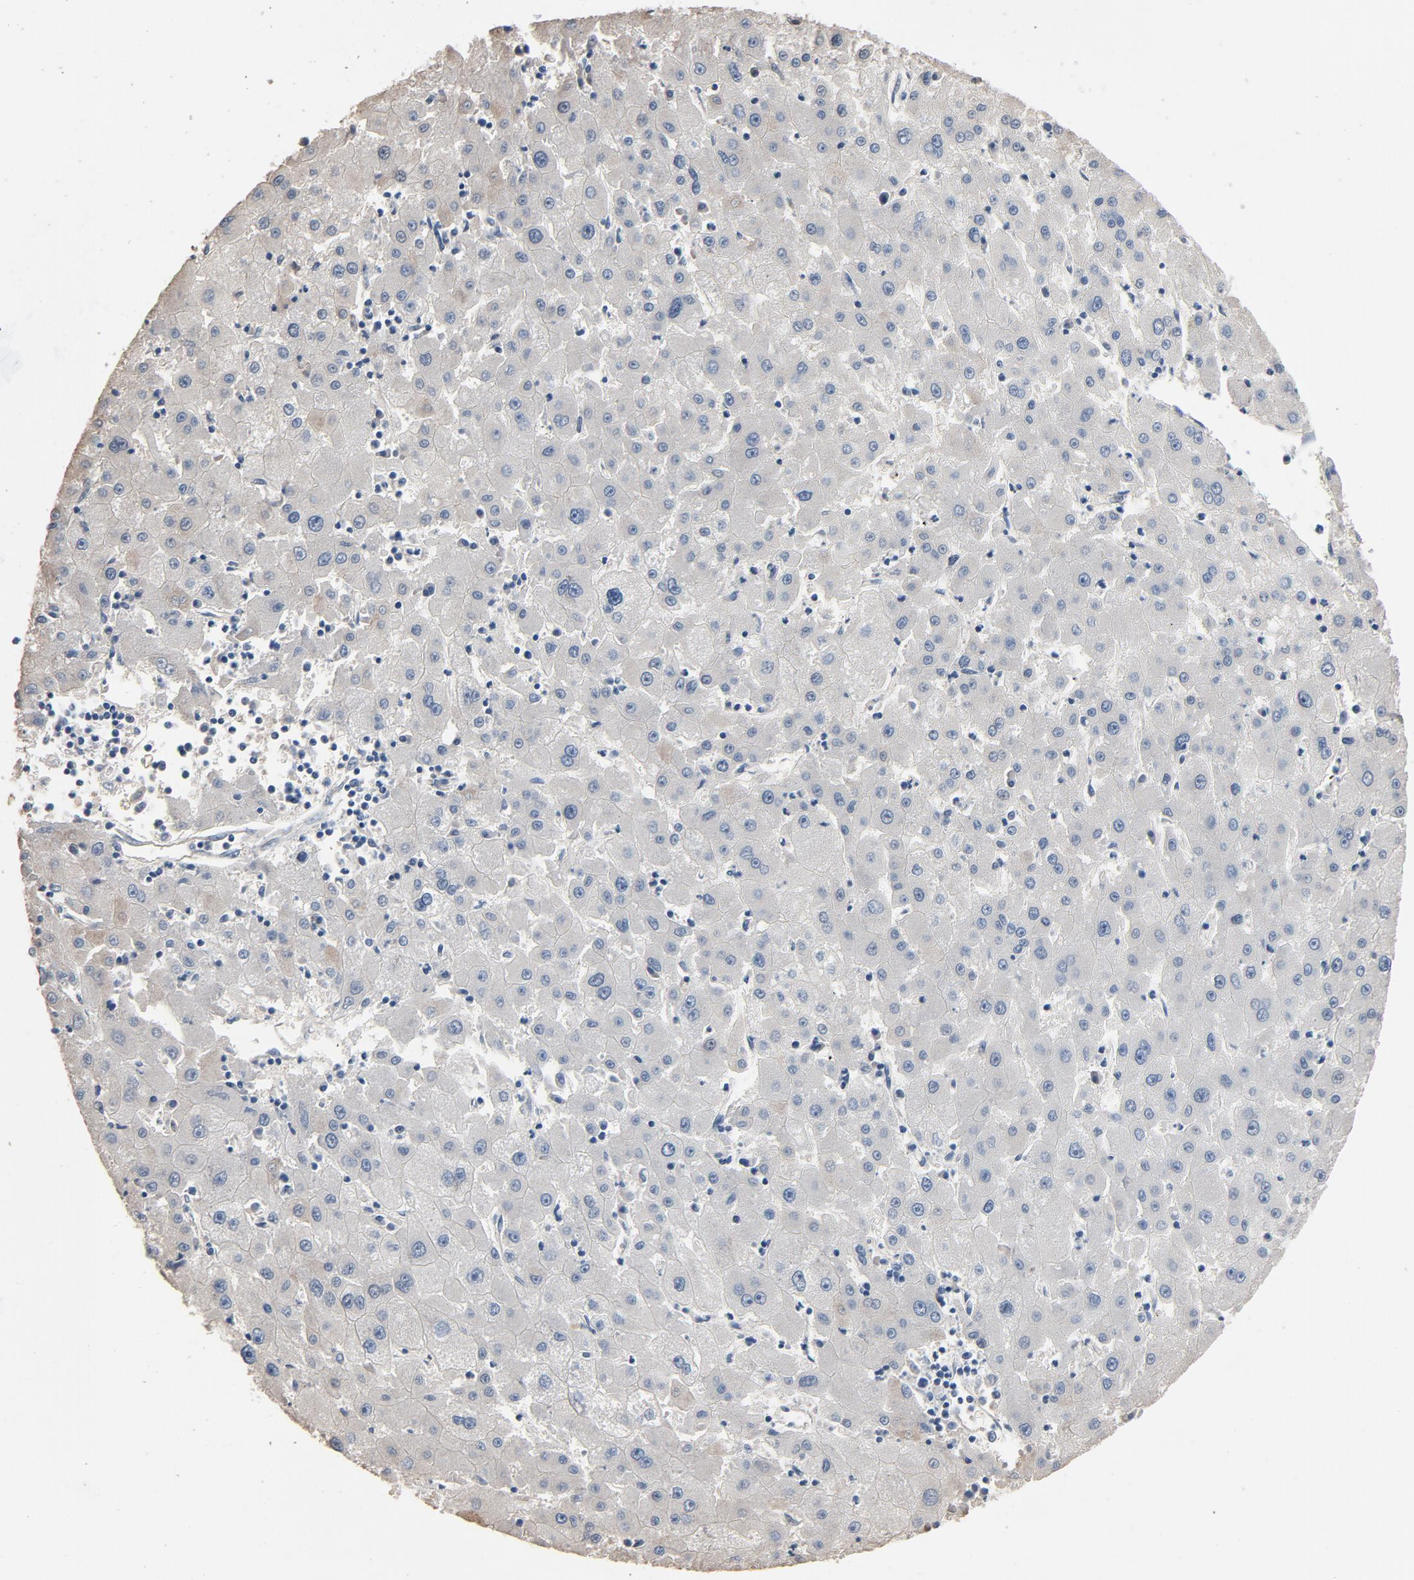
{"staining": {"intensity": "negative", "quantity": "none", "location": "none"}, "tissue": "liver cancer", "cell_type": "Tumor cells", "image_type": "cancer", "snomed": [{"axis": "morphology", "description": "Carcinoma, Hepatocellular, NOS"}, {"axis": "topography", "description": "Liver"}], "caption": "Tumor cells show no significant positivity in hepatocellular carcinoma (liver).", "gene": "SOX6", "patient": {"sex": "male", "age": 72}}